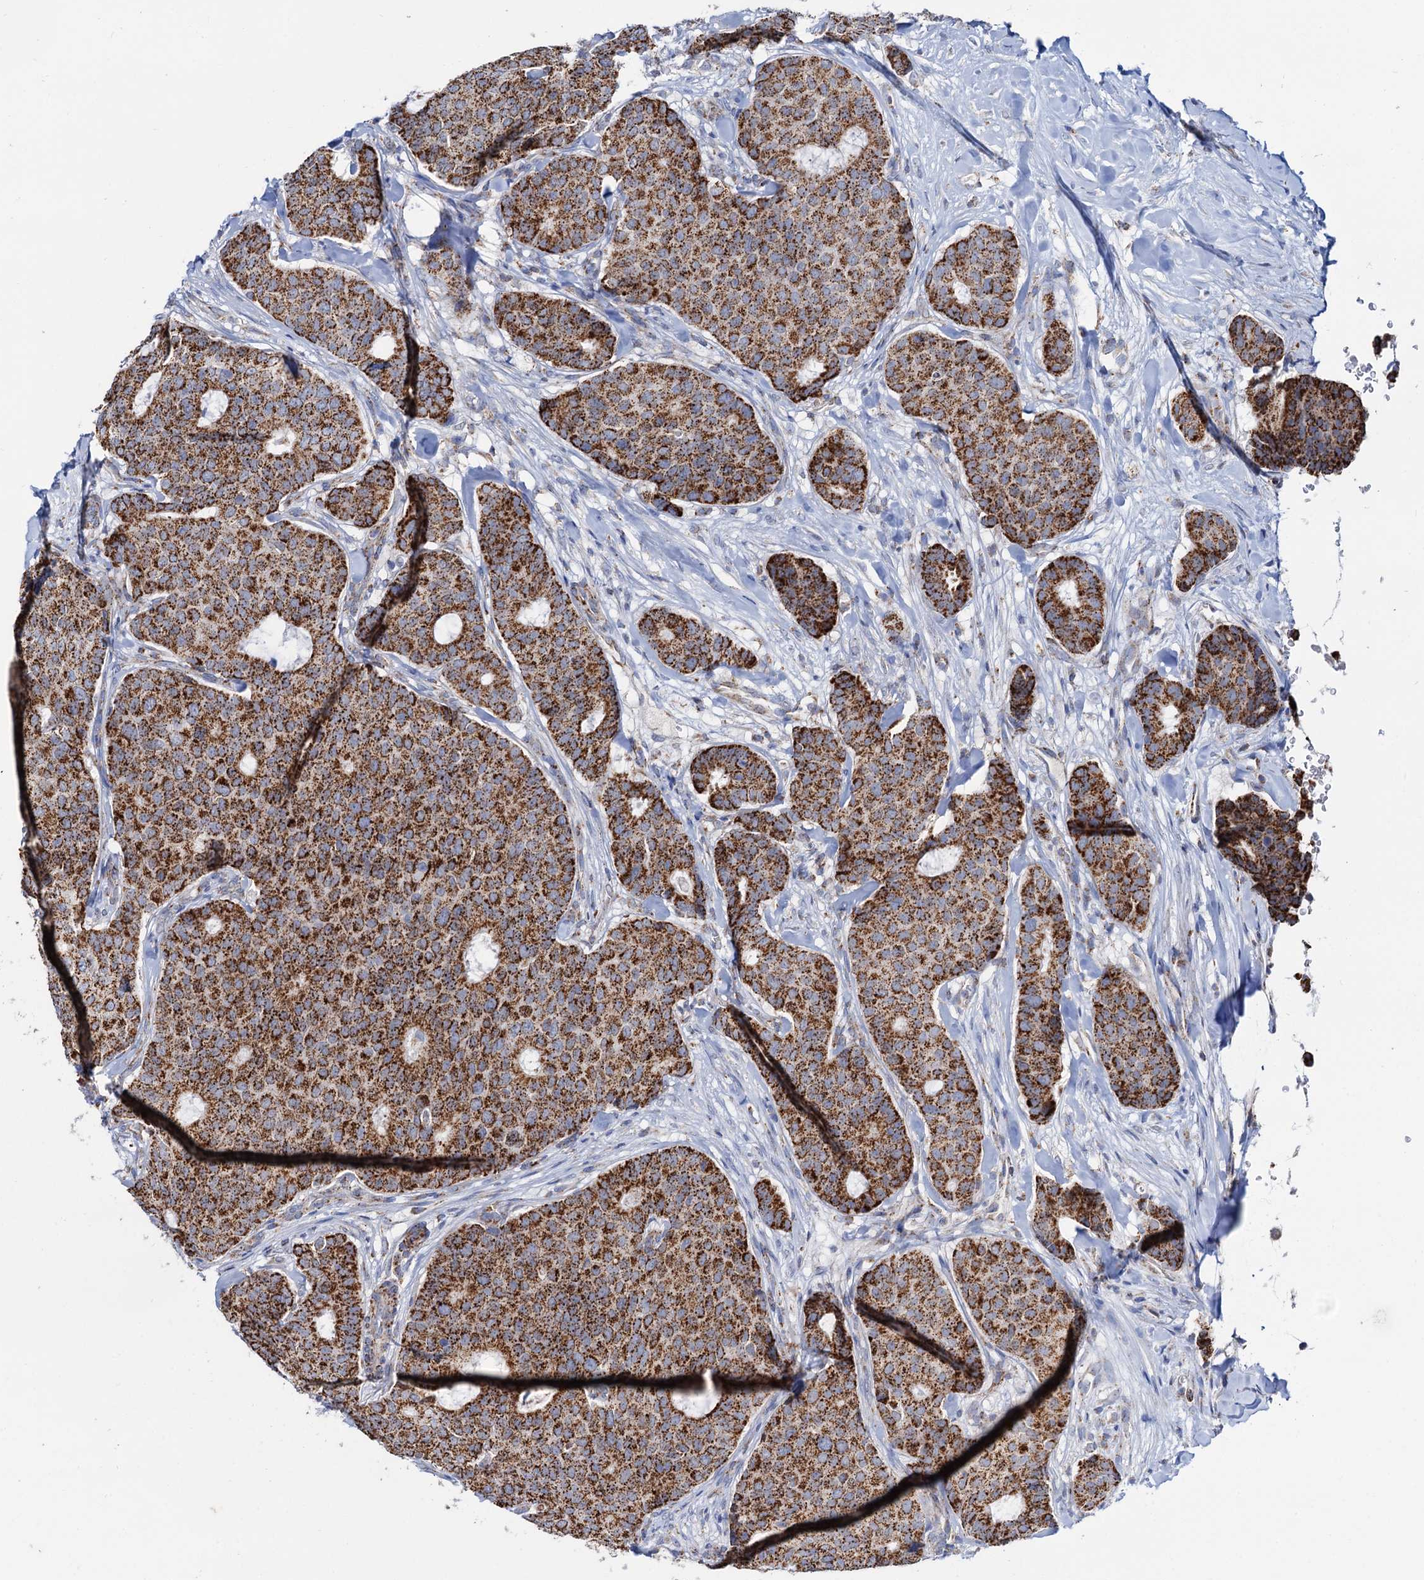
{"staining": {"intensity": "strong", "quantity": ">75%", "location": "cytoplasmic/membranous"}, "tissue": "breast cancer", "cell_type": "Tumor cells", "image_type": "cancer", "snomed": [{"axis": "morphology", "description": "Duct carcinoma"}, {"axis": "topography", "description": "Breast"}], "caption": "Immunohistochemical staining of human breast cancer reveals high levels of strong cytoplasmic/membranous expression in approximately >75% of tumor cells. The protein of interest is shown in brown color, while the nuclei are stained blue.", "gene": "C2CD3", "patient": {"sex": "female", "age": 75}}